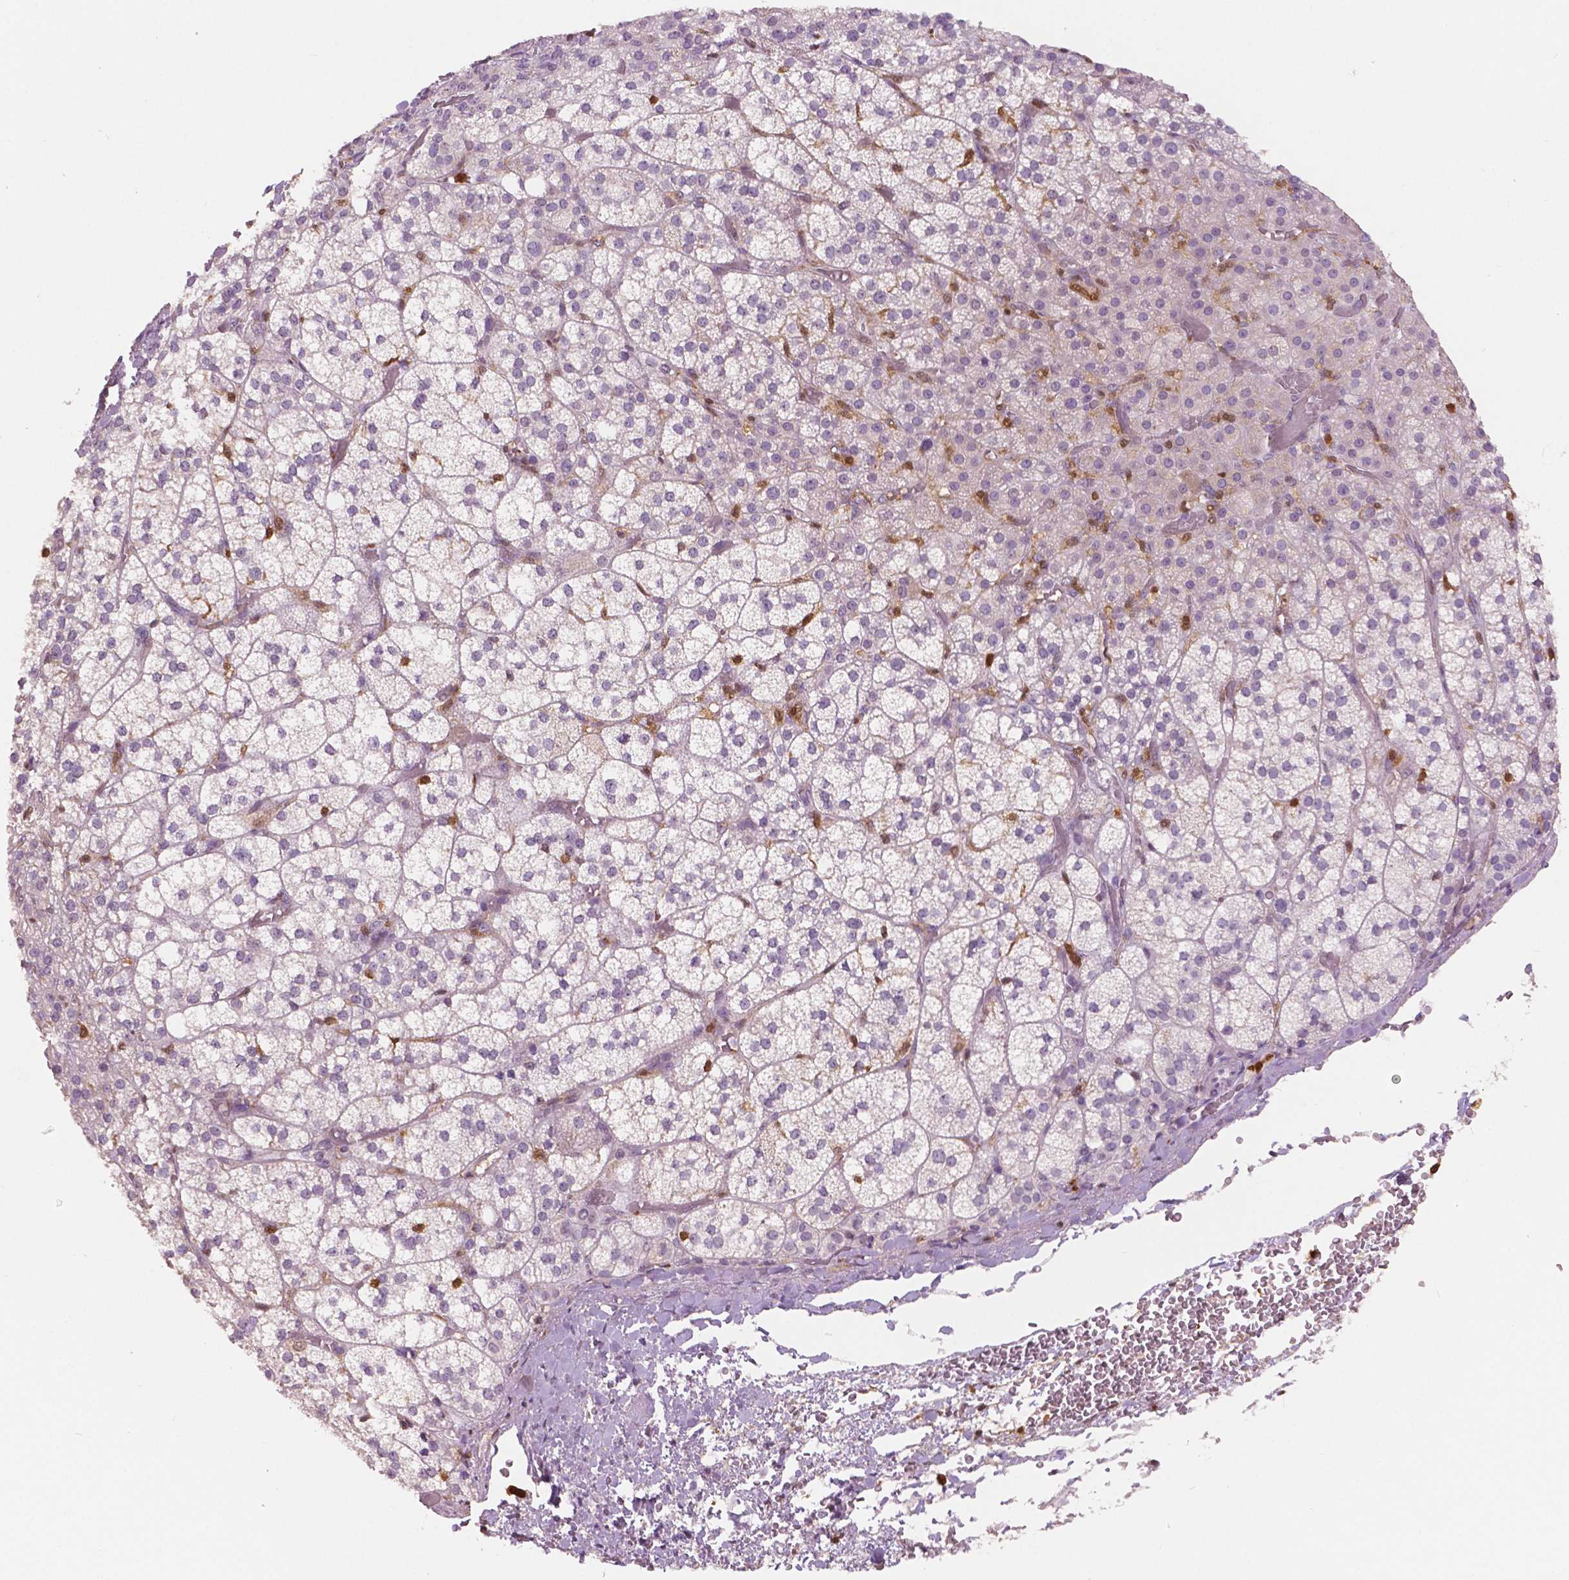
{"staining": {"intensity": "negative", "quantity": "none", "location": "none"}, "tissue": "adrenal gland", "cell_type": "Glandular cells", "image_type": "normal", "snomed": [{"axis": "morphology", "description": "Normal tissue, NOS"}, {"axis": "topography", "description": "Adrenal gland"}], "caption": "Adrenal gland stained for a protein using IHC exhibits no expression glandular cells.", "gene": "S100A4", "patient": {"sex": "female", "age": 60}}